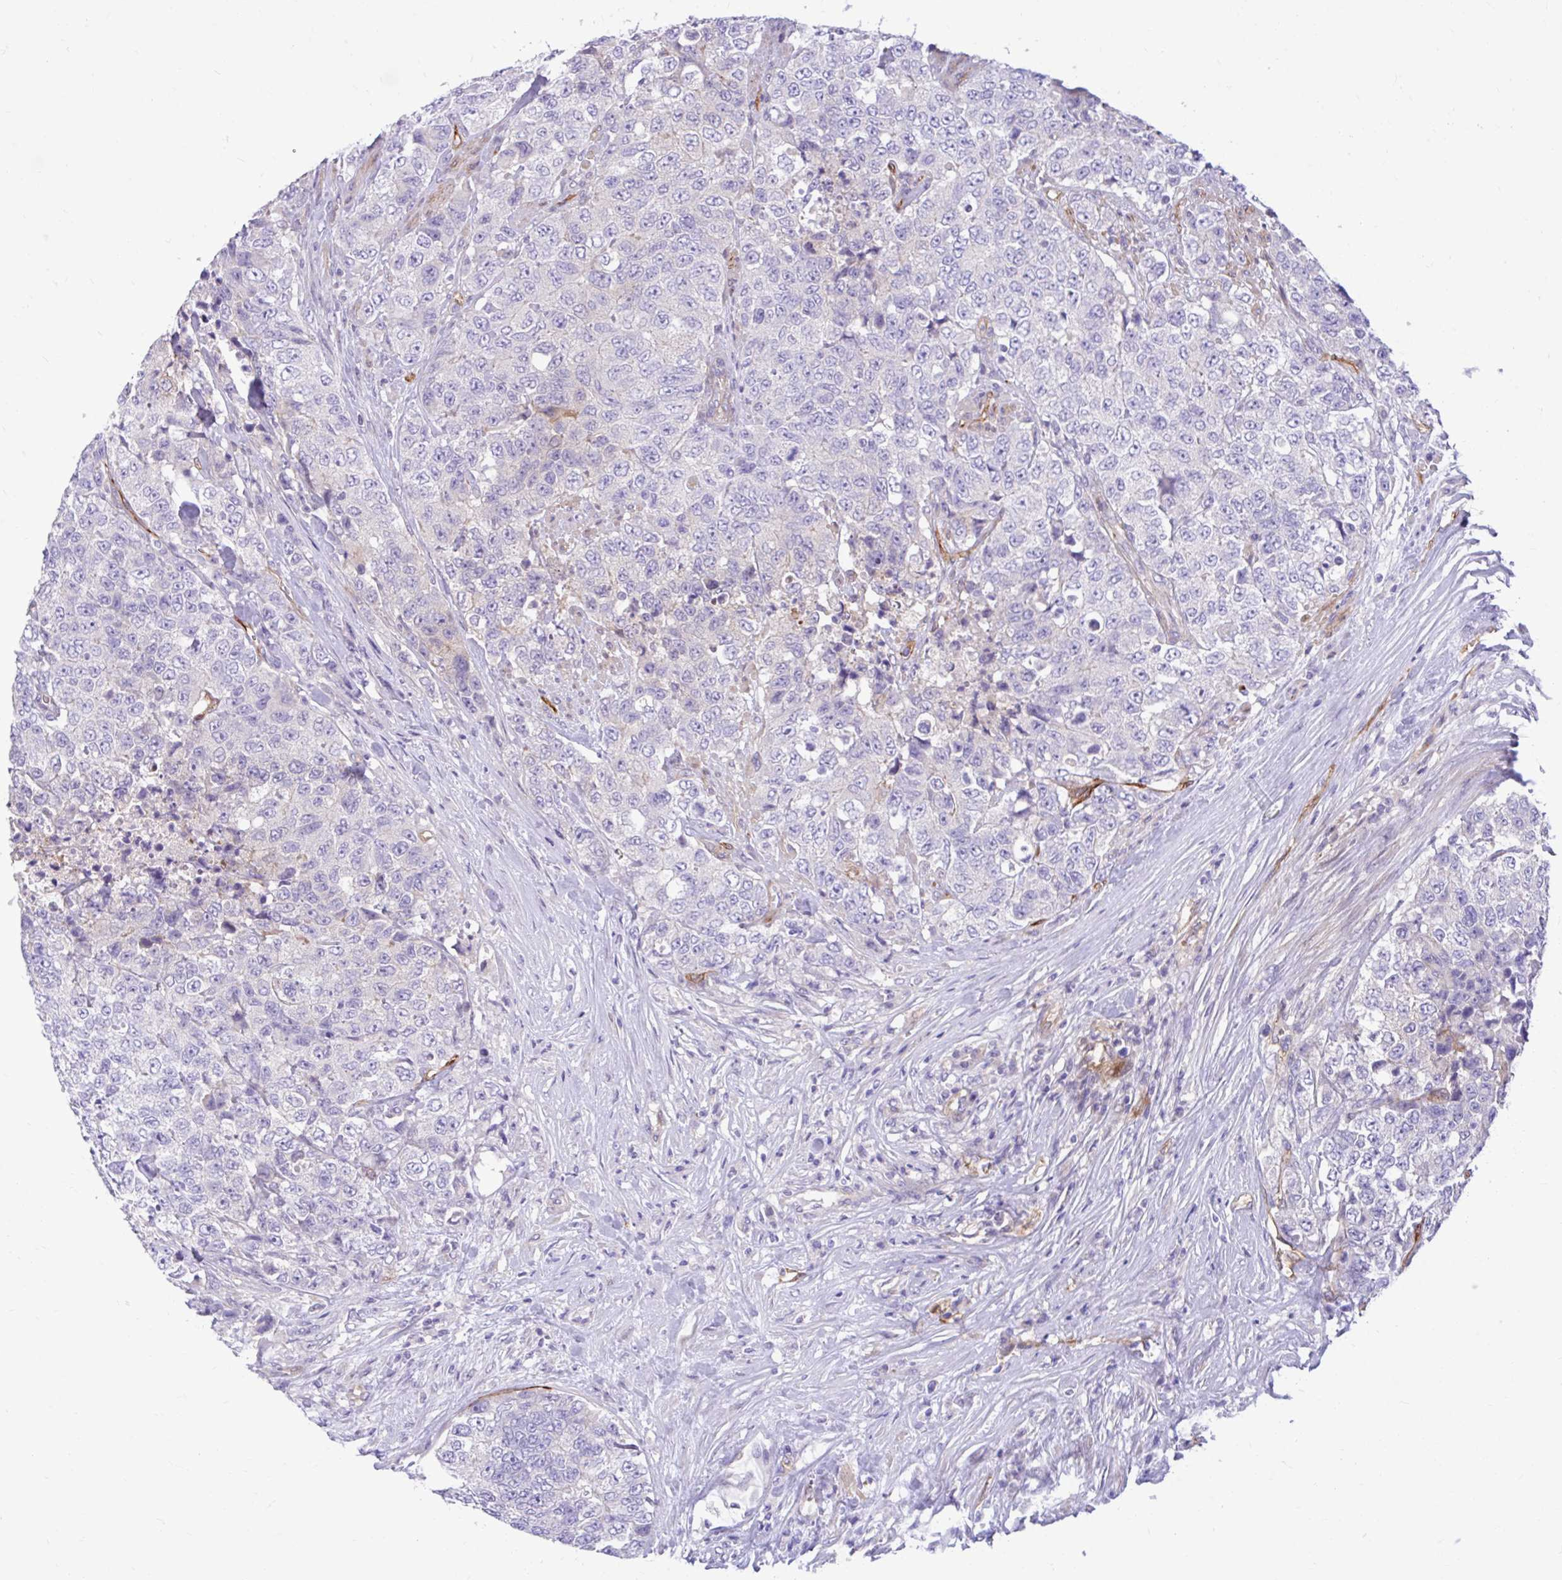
{"staining": {"intensity": "negative", "quantity": "none", "location": "none"}, "tissue": "urothelial cancer", "cell_type": "Tumor cells", "image_type": "cancer", "snomed": [{"axis": "morphology", "description": "Urothelial carcinoma, High grade"}, {"axis": "topography", "description": "Urinary bladder"}], "caption": "Tumor cells show no significant protein expression in high-grade urothelial carcinoma.", "gene": "ESPNL", "patient": {"sex": "female", "age": 78}}